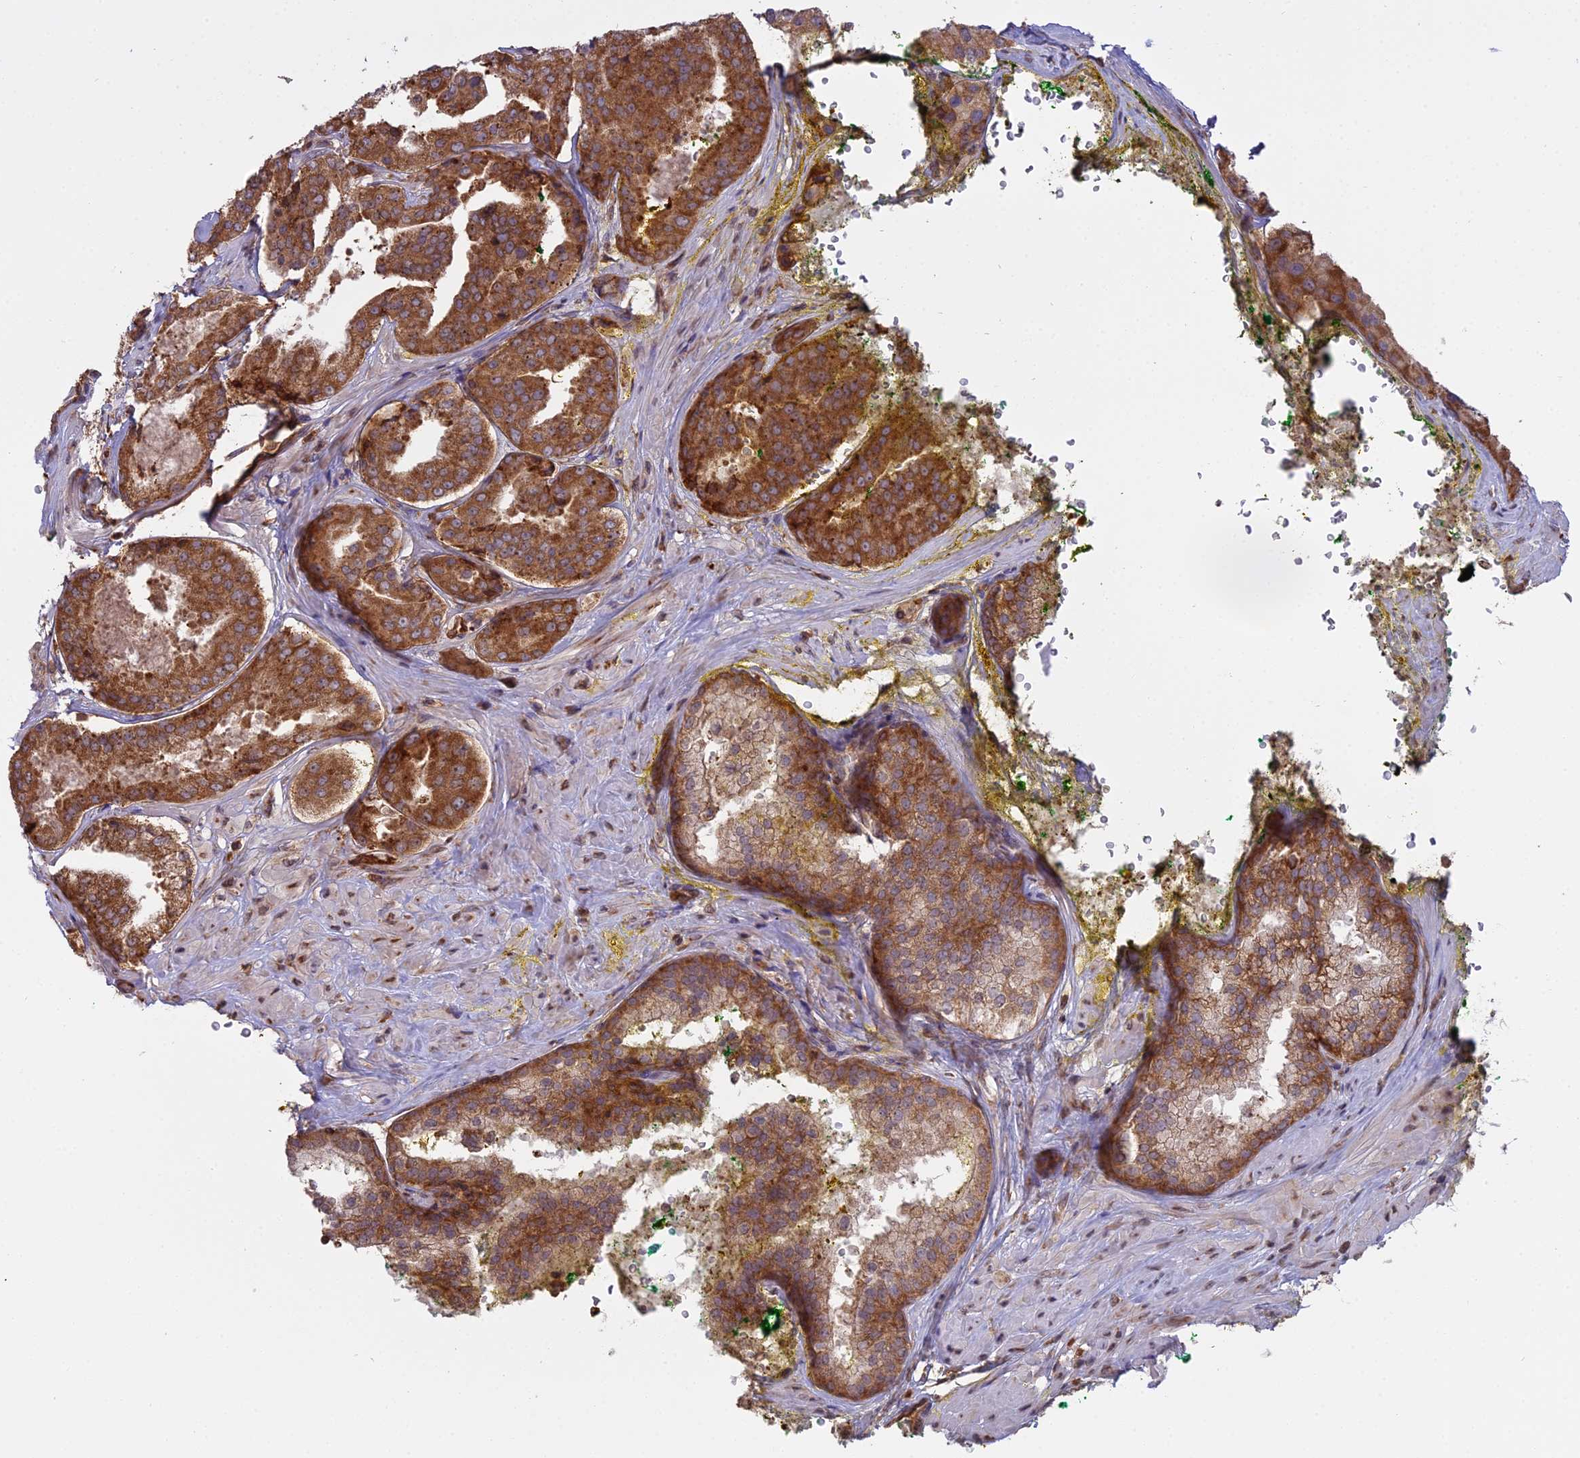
{"staining": {"intensity": "strong", "quantity": ">75%", "location": "cytoplasmic/membranous"}, "tissue": "prostate cancer", "cell_type": "Tumor cells", "image_type": "cancer", "snomed": [{"axis": "morphology", "description": "Adenocarcinoma, High grade"}, {"axis": "topography", "description": "Prostate"}], "caption": "Brown immunohistochemical staining in human prostate cancer (adenocarcinoma (high-grade)) demonstrates strong cytoplasmic/membranous staining in about >75% of tumor cells.", "gene": "RPL26", "patient": {"sex": "male", "age": 63}}